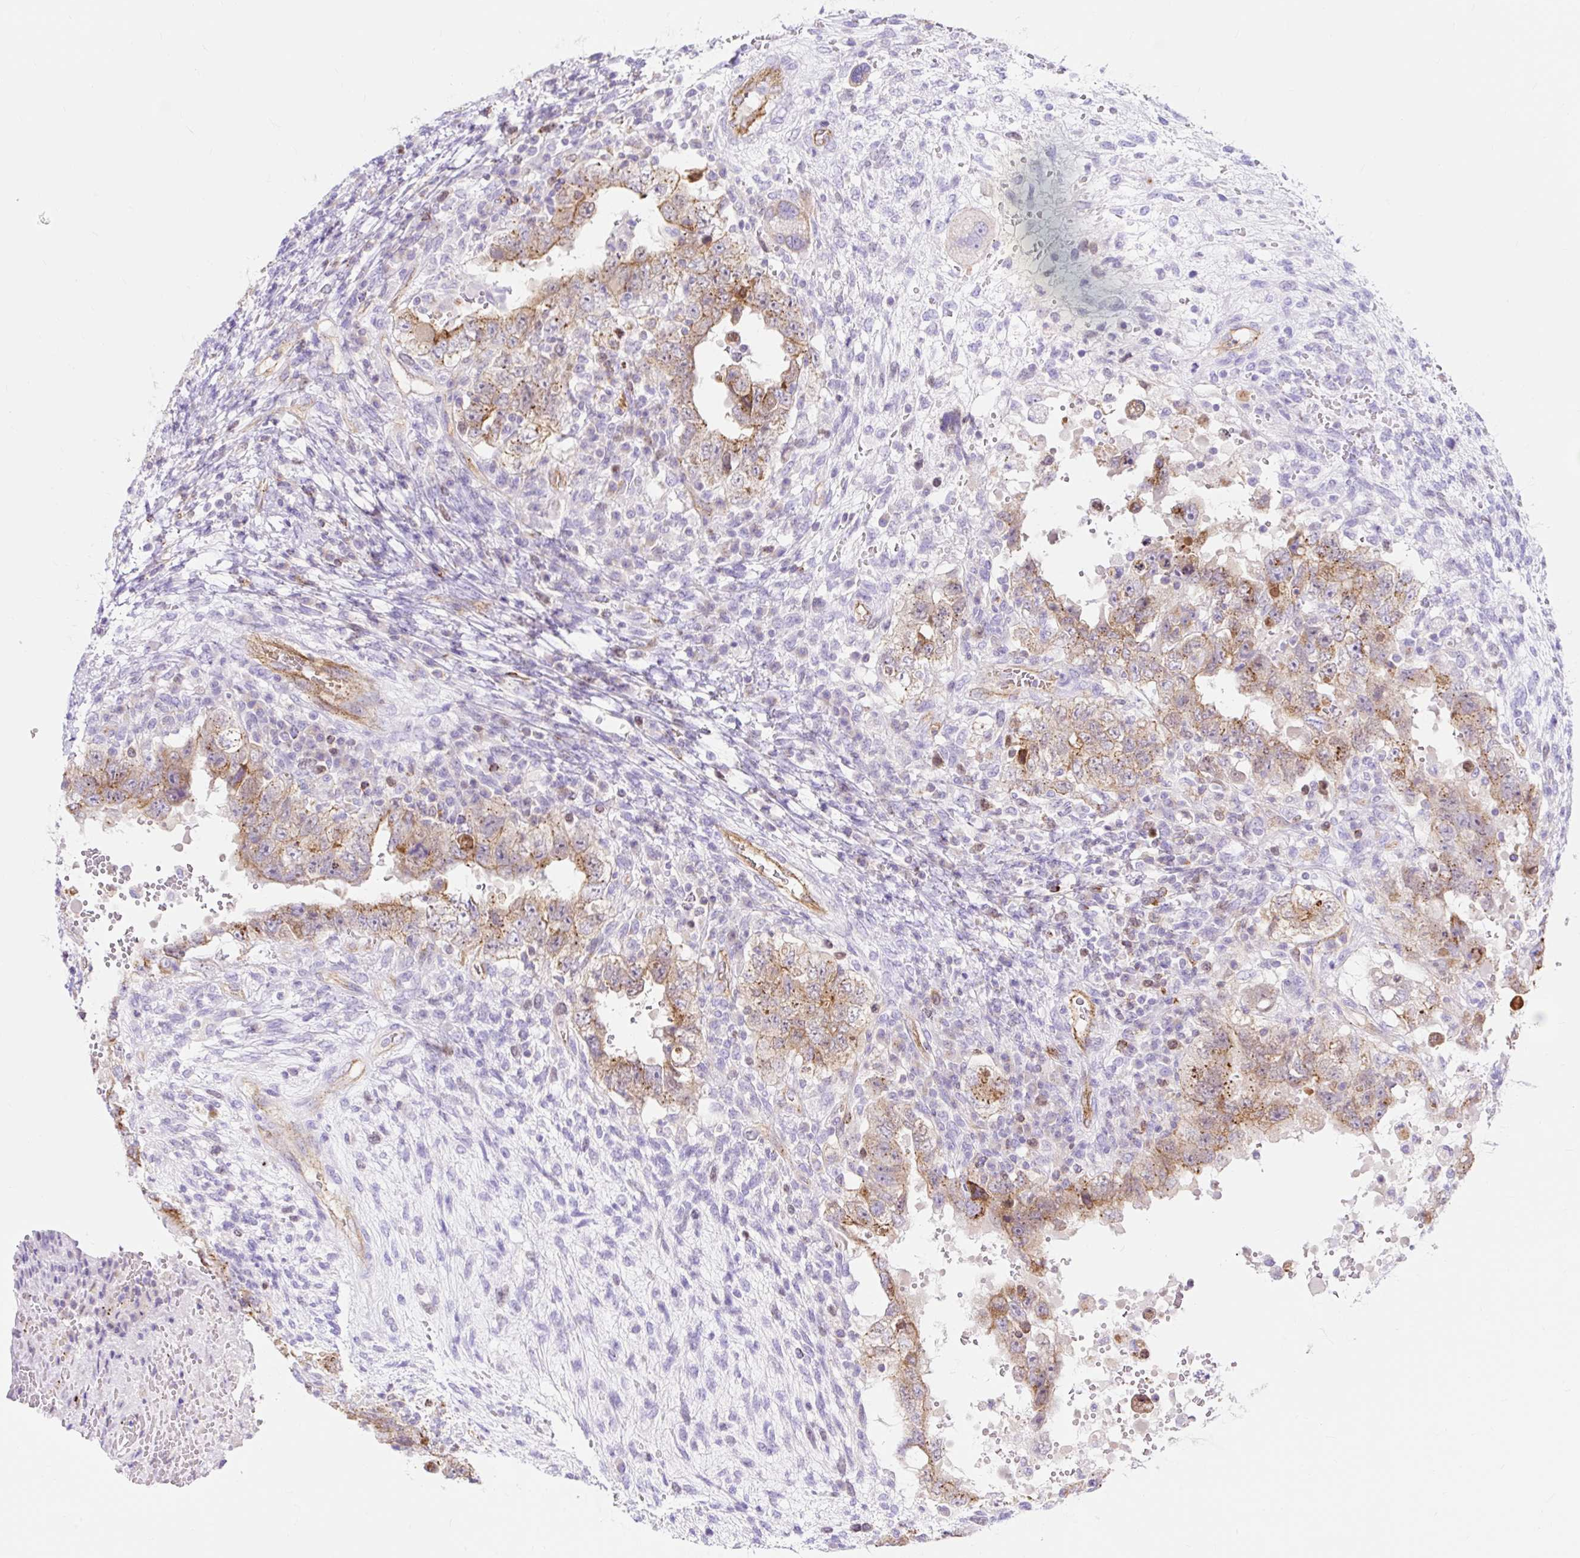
{"staining": {"intensity": "moderate", "quantity": "25%-75%", "location": "cytoplasmic/membranous"}, "tissue": "testis cancer", "cell_type": "Tumor cells", "image_type": "cancer", "snomed": [{"axis": "morphology", "description": "Carcinoma, Embryonal, NOS"}, {"axis": "topography", "description": "Testis"}], "caption": "Moderate cytoplasmic/membranous expression for a protein is seen in approximately 25%-75% of tumor cells of testis cancer using IHC.", "gene": "HIP1R", "patient": {"sex": "male", "age": 26}}